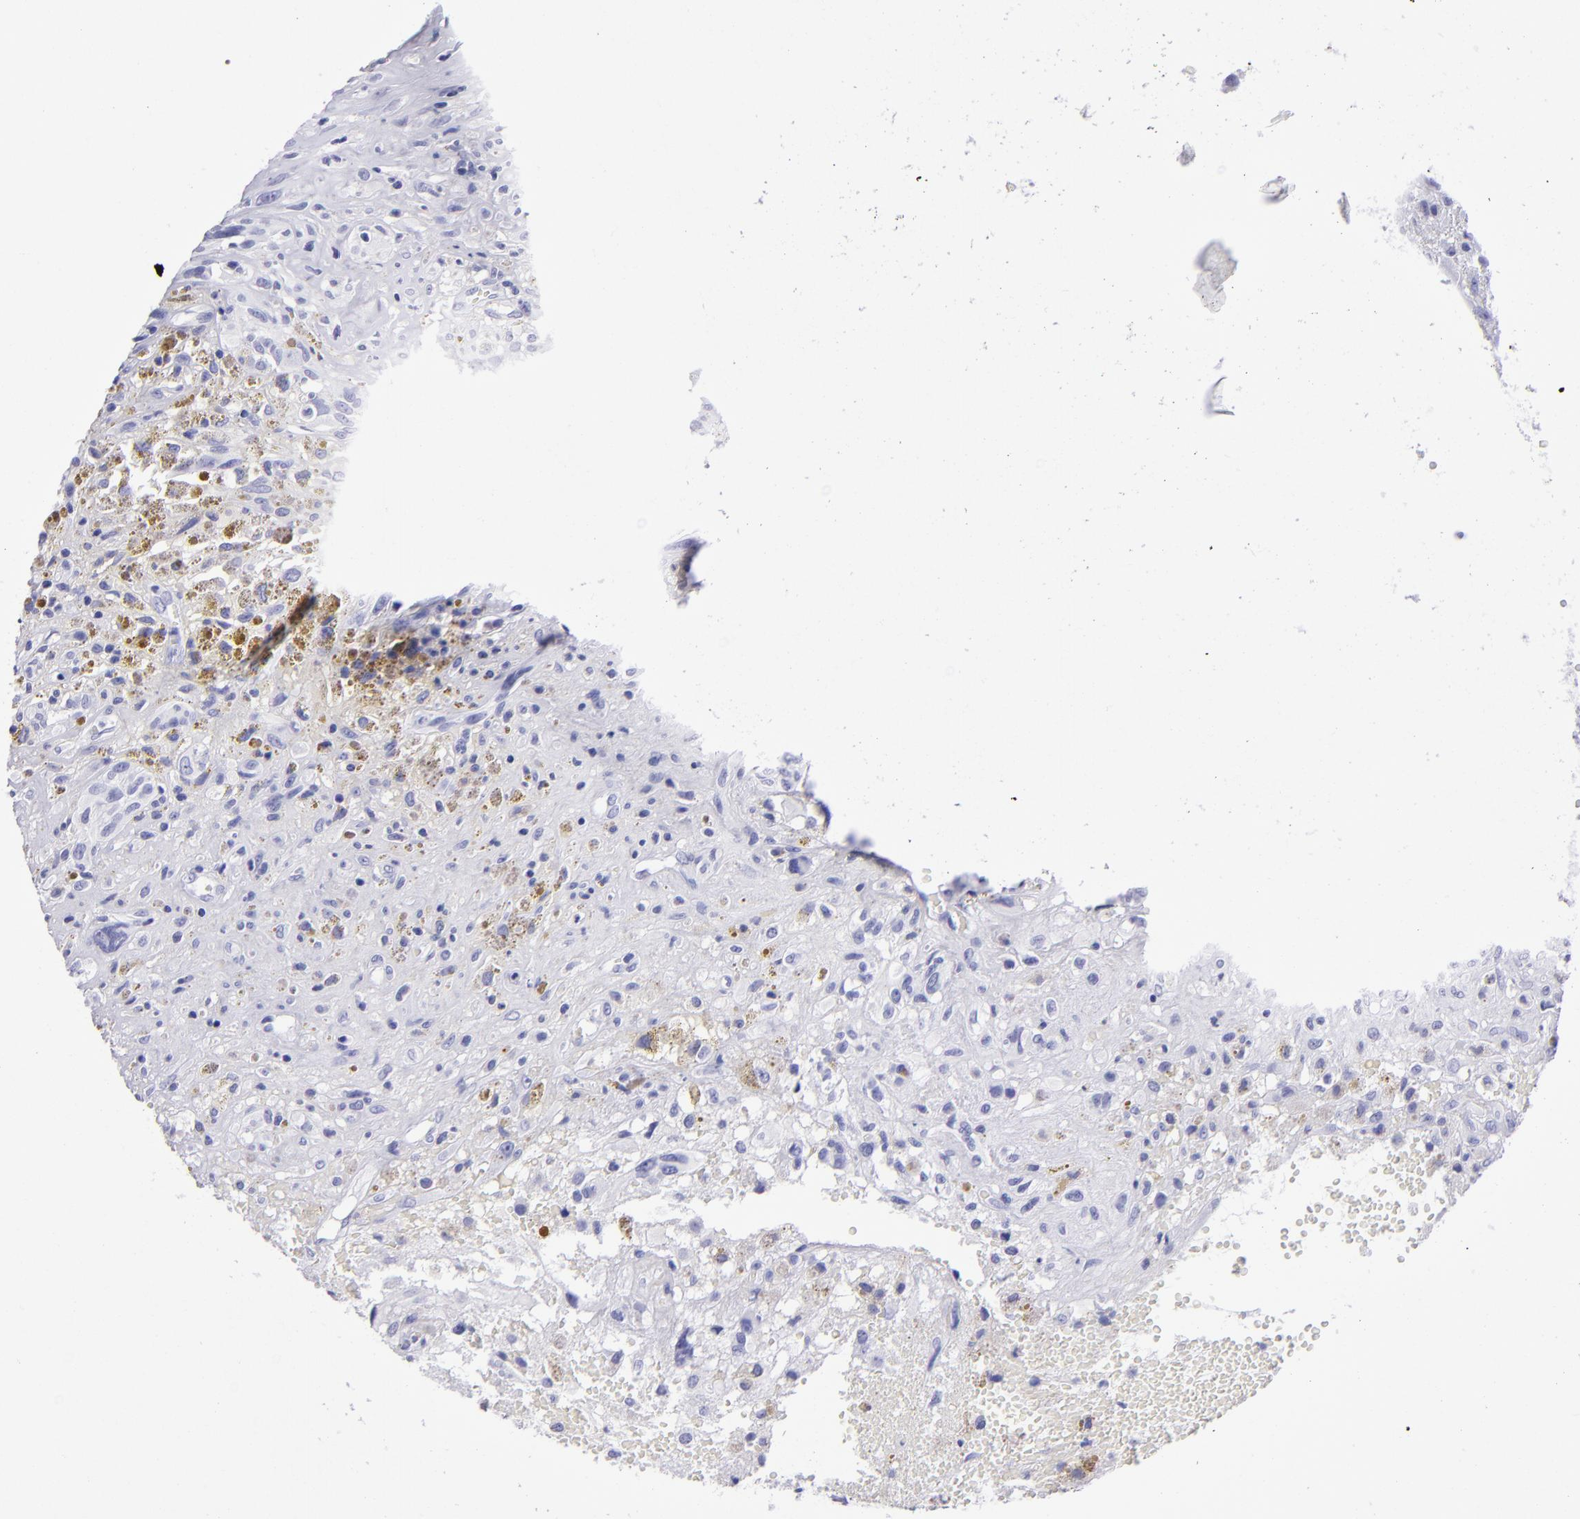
{"staining": {"intensity": "negative", "quantity": "none", "location": "none"}, "tissue": "glioma", "cell_type": "Tumor cells", "image_type": "cancer", "snomed": [{"axis": "morphology", "description": "Glioma, malignant, High grade"}, {"axis": "topography", "description": "Brain"}], "caption": "A micrograph of high-grade glioma (malignant) stained for a protein exhibits no brown staining in tumor cells. Brightfield microscopy of immunohistochemistry (IHC) stained with DAB (brown) and hematoxylin (blue), captured at high magnification.", "gene": "TYRP1", "patient": {"sex": "male", "age": 66}}